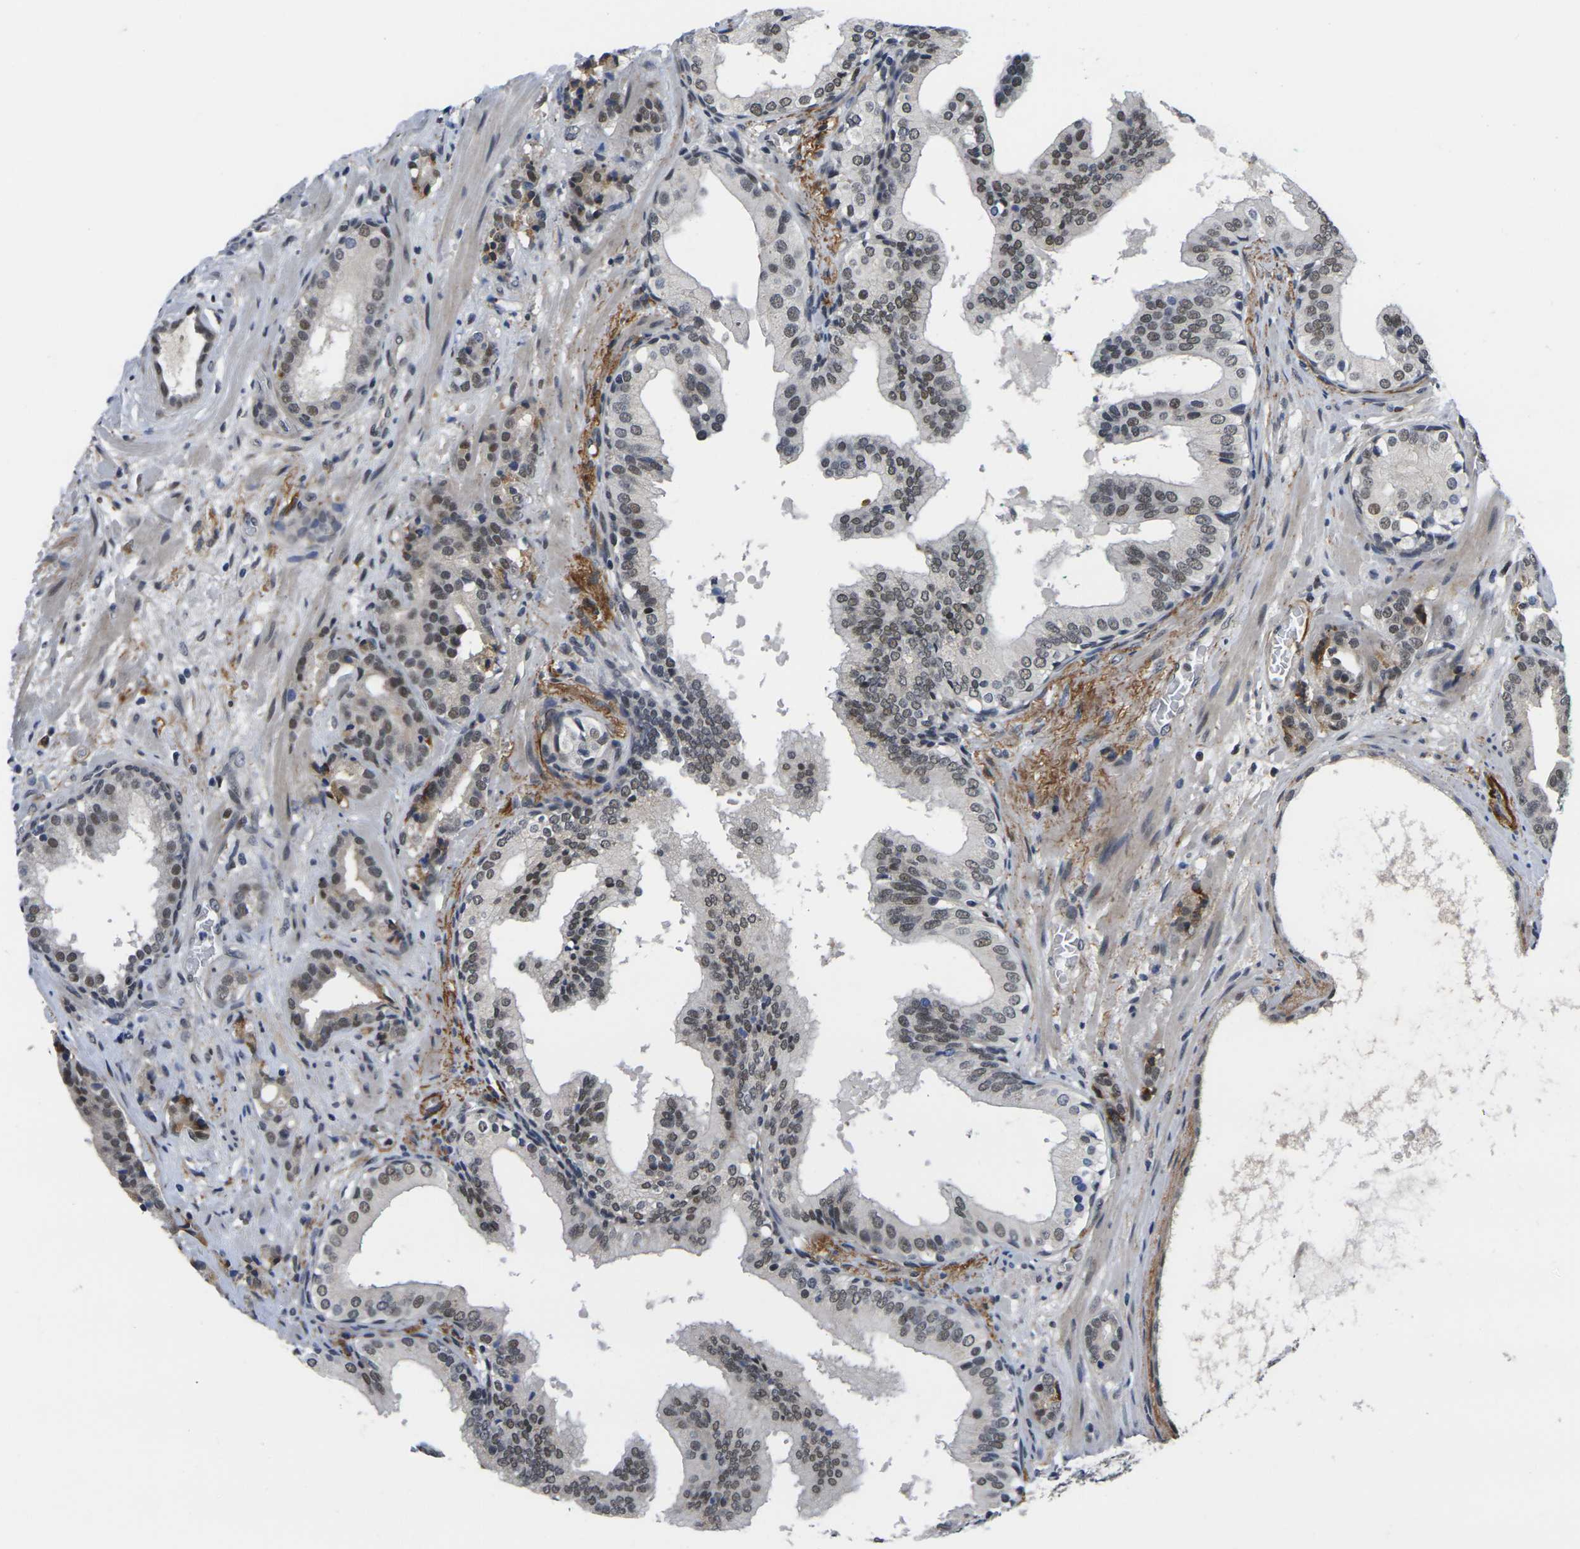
{"staining": {"intensity": "moderate", "quantity": ">75%", "location": "nuclear"}, "tissue": "prostate cancer", "cell_type": "Tumor cells", "image_type": "cancer", "snomed": [{"axis": "morphology", "description": "Adenocarcinoma, Low grade"}, {"axis": "topography", "description": "Prostate"}], "caption": "Protein expression analysis of prostate low-grade adenocarcinoma demonstrates moderate nuclear expression in about >75% of tumor cells.", "gene": "RBM7", "patient": {"sex": "male", "age": 63}}